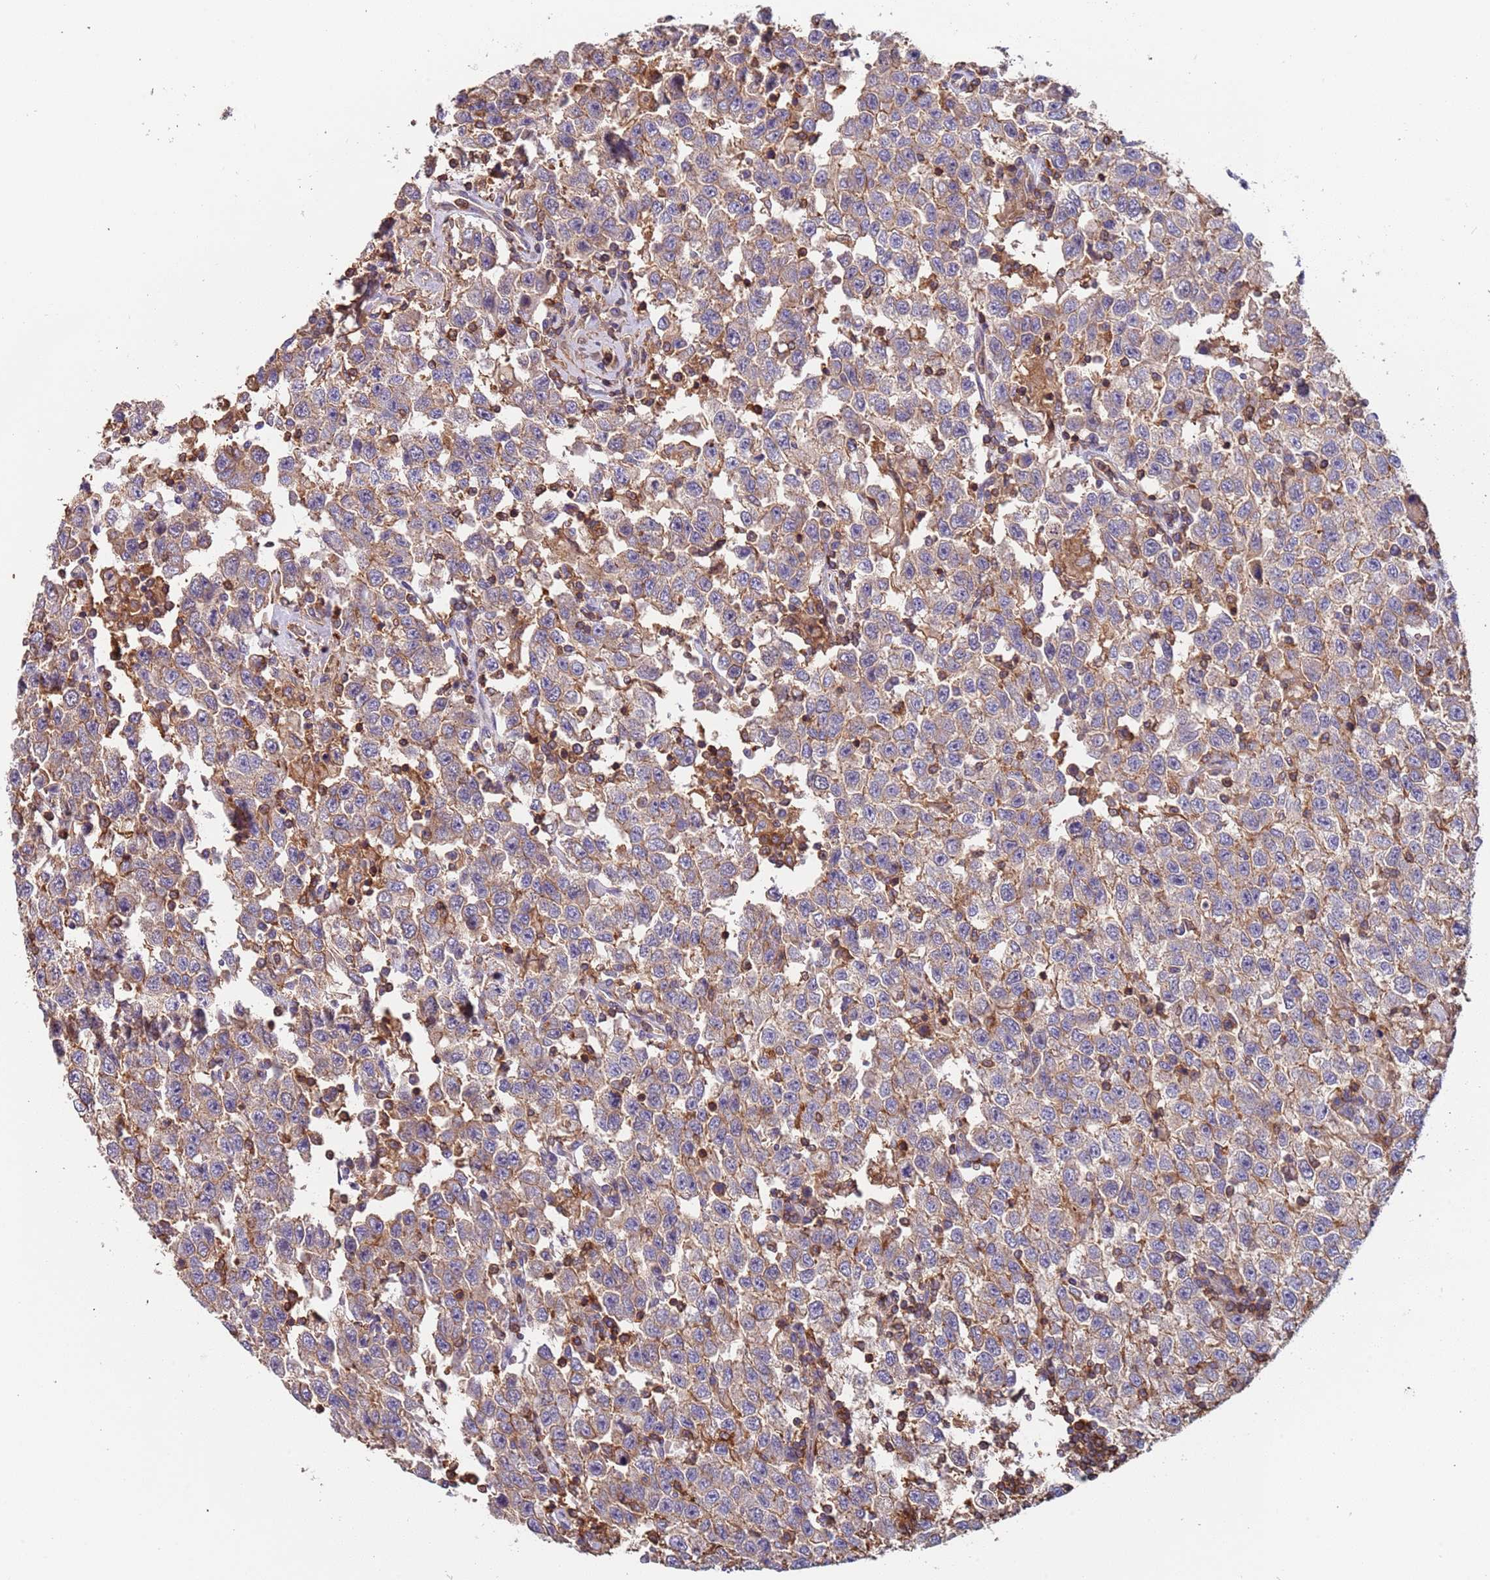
{"staining": {"intensity": "weak", "quantity": ">75%", "location": "cytoplasmic/membranous"}, "tissue": "testis cancer", "cell_type": "Tumor cells", "image_type": "cancer", "snomed": [{"axis": "morphology", "description": "Seminoma, NOS"}, {"axis": "topography", "description": "Testis"}], "caption": "This photomicrograph demonstrates IHC staining of human testis cancer (seminoma), with low weak cytoplasmic/membranous expression in approximately >75% of tumor cells.", "gene": "SYT4", "patient": {"sex": "male", "age": 41}}